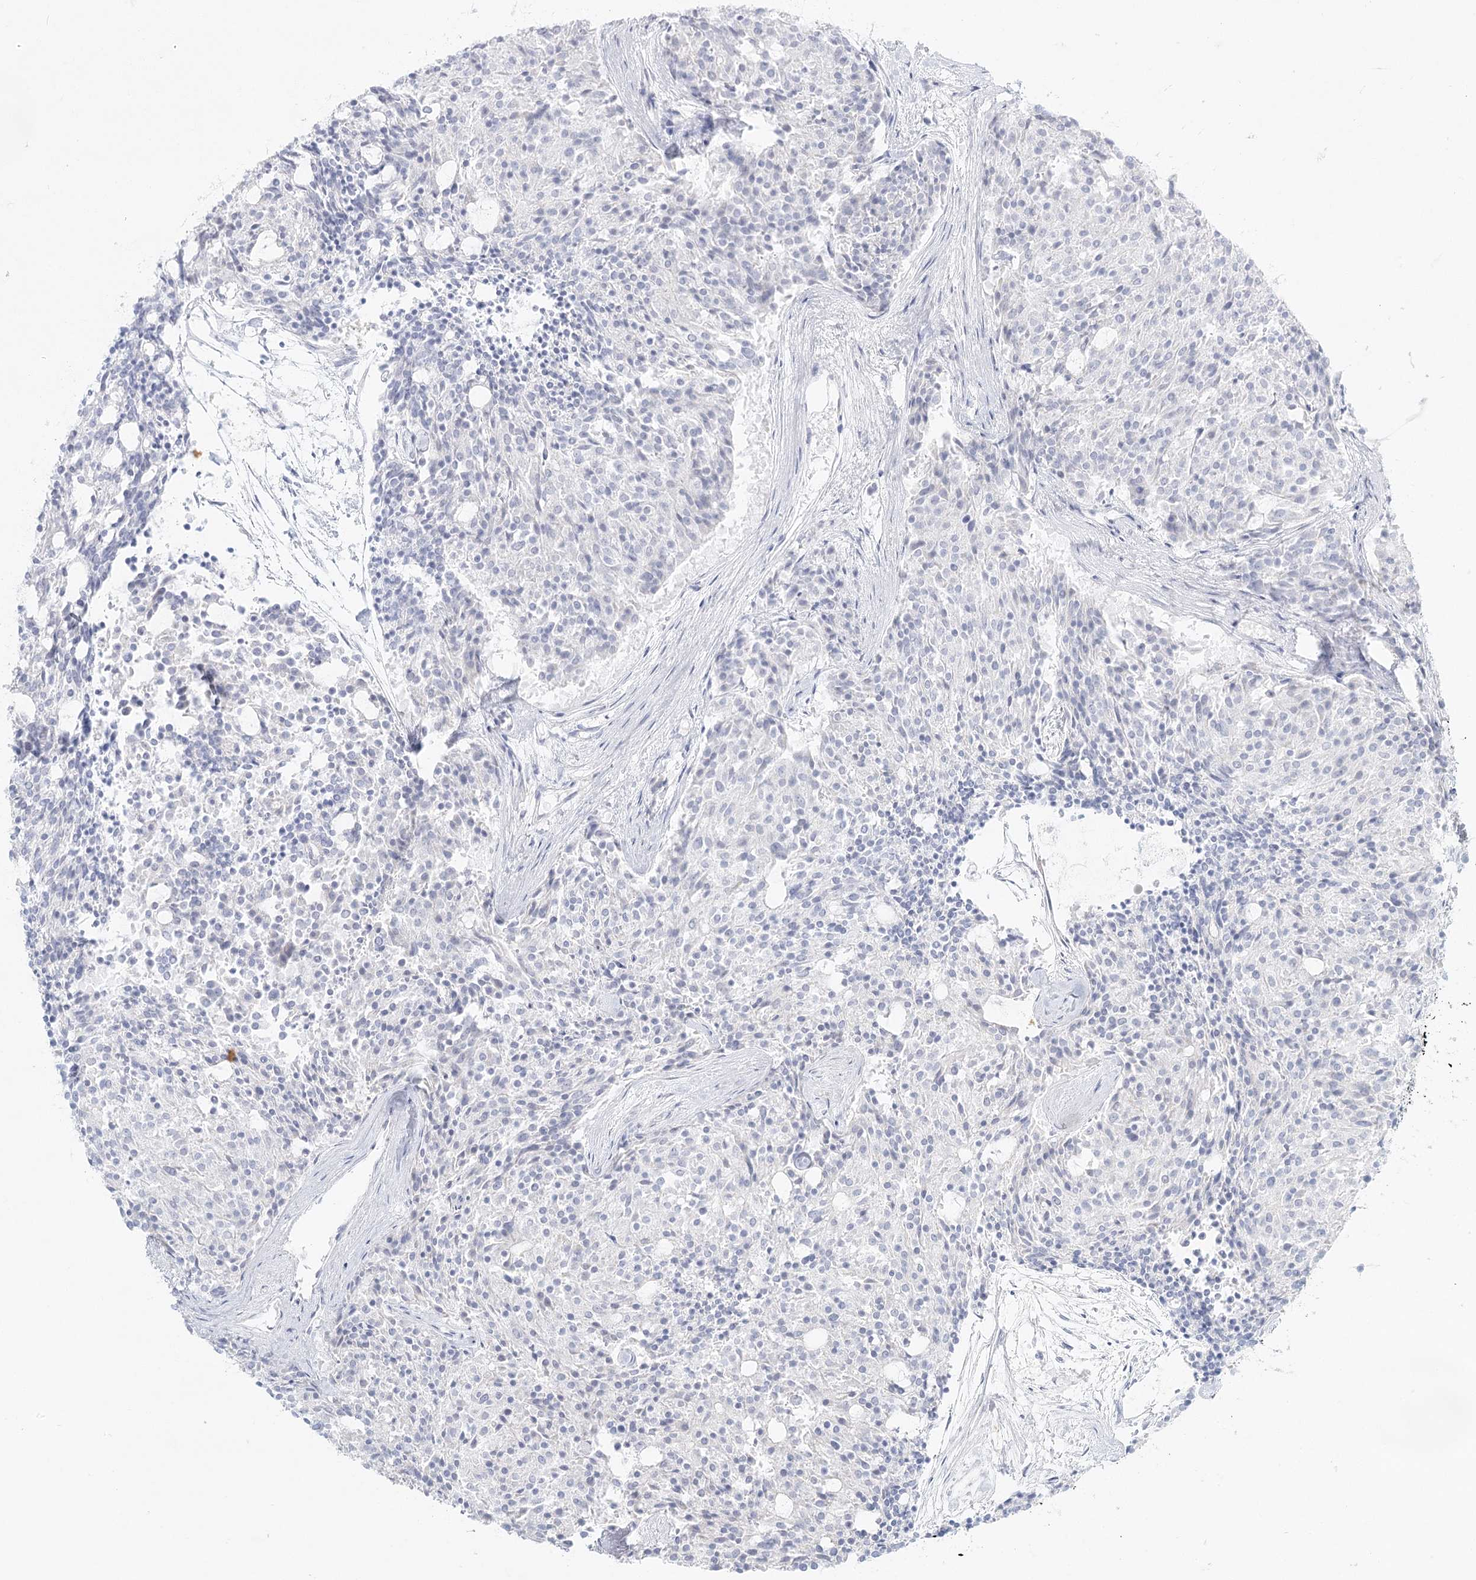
{"staining": {"intensity": "negative", "quantity": "none", "location": "none"}, "tissue": "carcinoid", "cell_type": "Tumor cells", "image_type": "cancer", "snomed": [{"axis": "morphology", "description": "Carcinoid, malignant, NOS"}, {"axis": "topography", "description": "Pancreas"}], "caption": "Protein analysis of carcinoid displays no significant staining in tumor cells.", "gene": "DMGDH", "patient": {"sex": "female", "age": 54}}